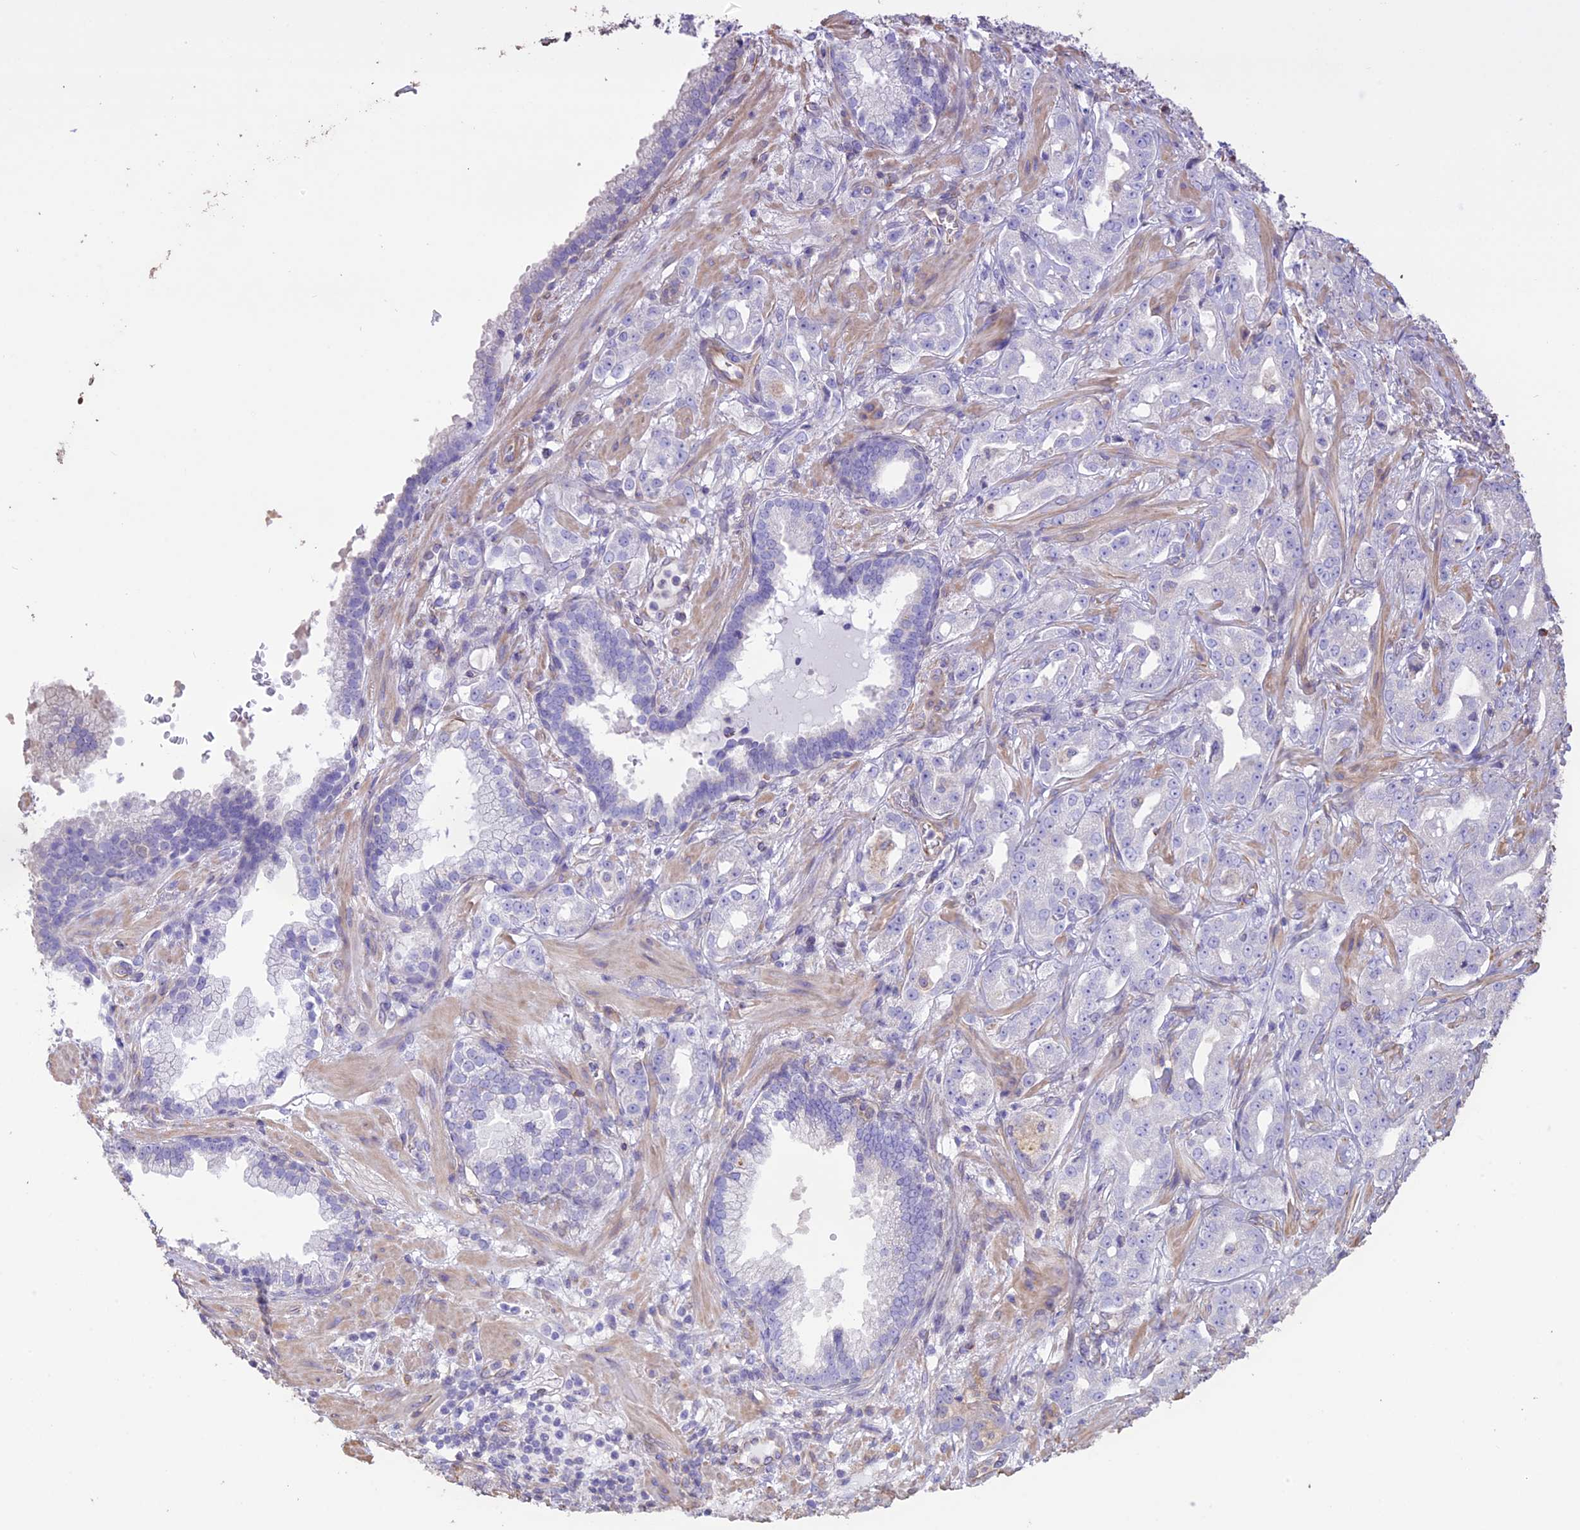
{"staining": {"intensity": "negative", "quantity": "none", "location": "none"}, "tissue": "prostate cancer", "cell_type": "Tumor cells", "image_type": "cancer", "snomed": [{"axis": "morphology", "description": "Adenocarcinoma, High grade"}, {"axis": "topography", "description": "Prostate"}], "caption": "Tumor cells show no significant positivity in prostate adenocarcinoma (high-grade).", "gene": "CCDC148", "patient": {"sex": "male", "age": 63}}